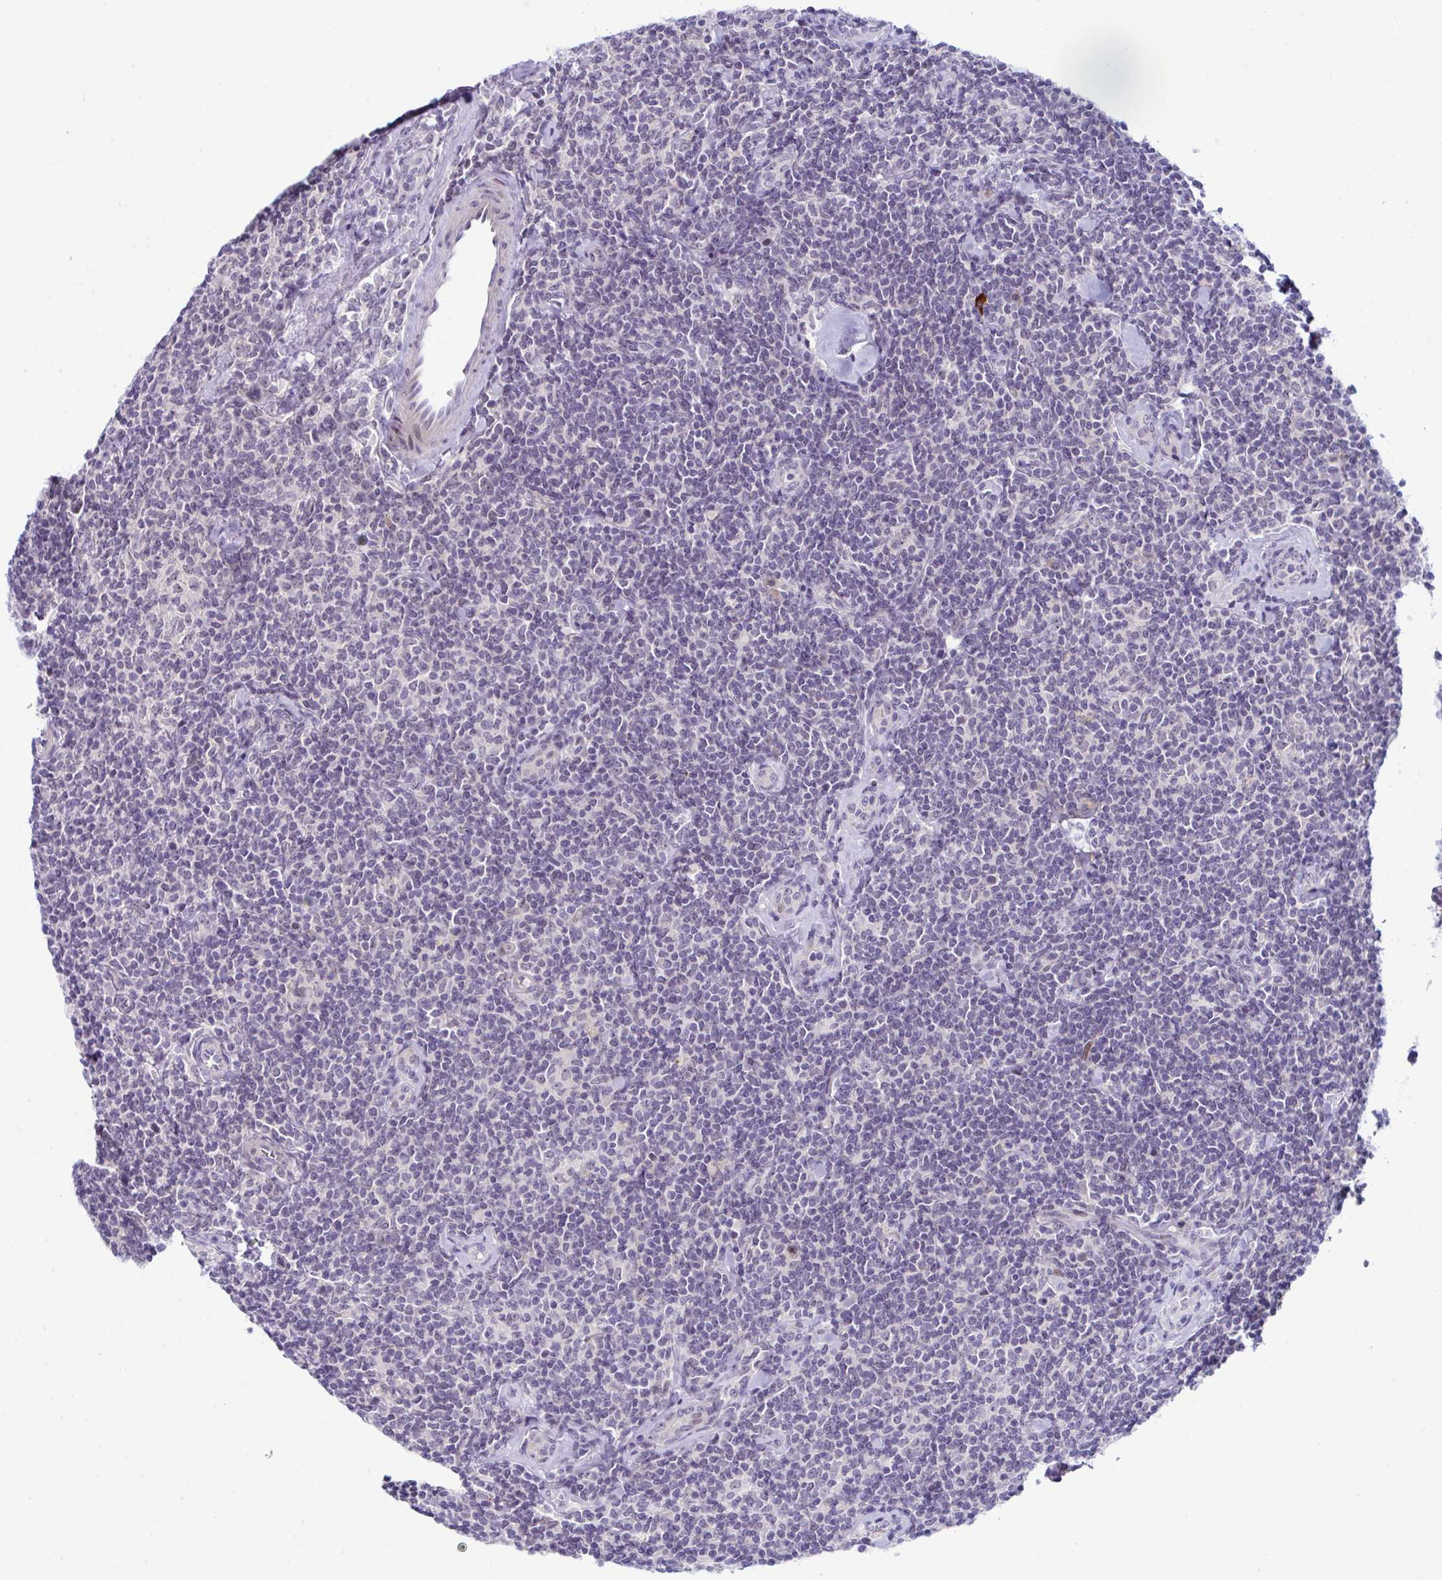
{"staining": {"intensity": "negative", "quantity": "none", "location": "none"}, "tissue": "lymphoma", "cell_type": "Tumor cells", "image_type": "cancer", "snomed": [{"axis": "morphology", "description": "Malignant lymphoma, non-Hodgkin's type, Low grade"}, {"axis": "topography", "description": "Lymph node"}], "caption": "Tumor cells are negative for brown protein staining in low-grade malignant lymphoma, non-Hodgkin's type.", "gene": "USP35", "patient": {"sex": "female", "age": 56}}